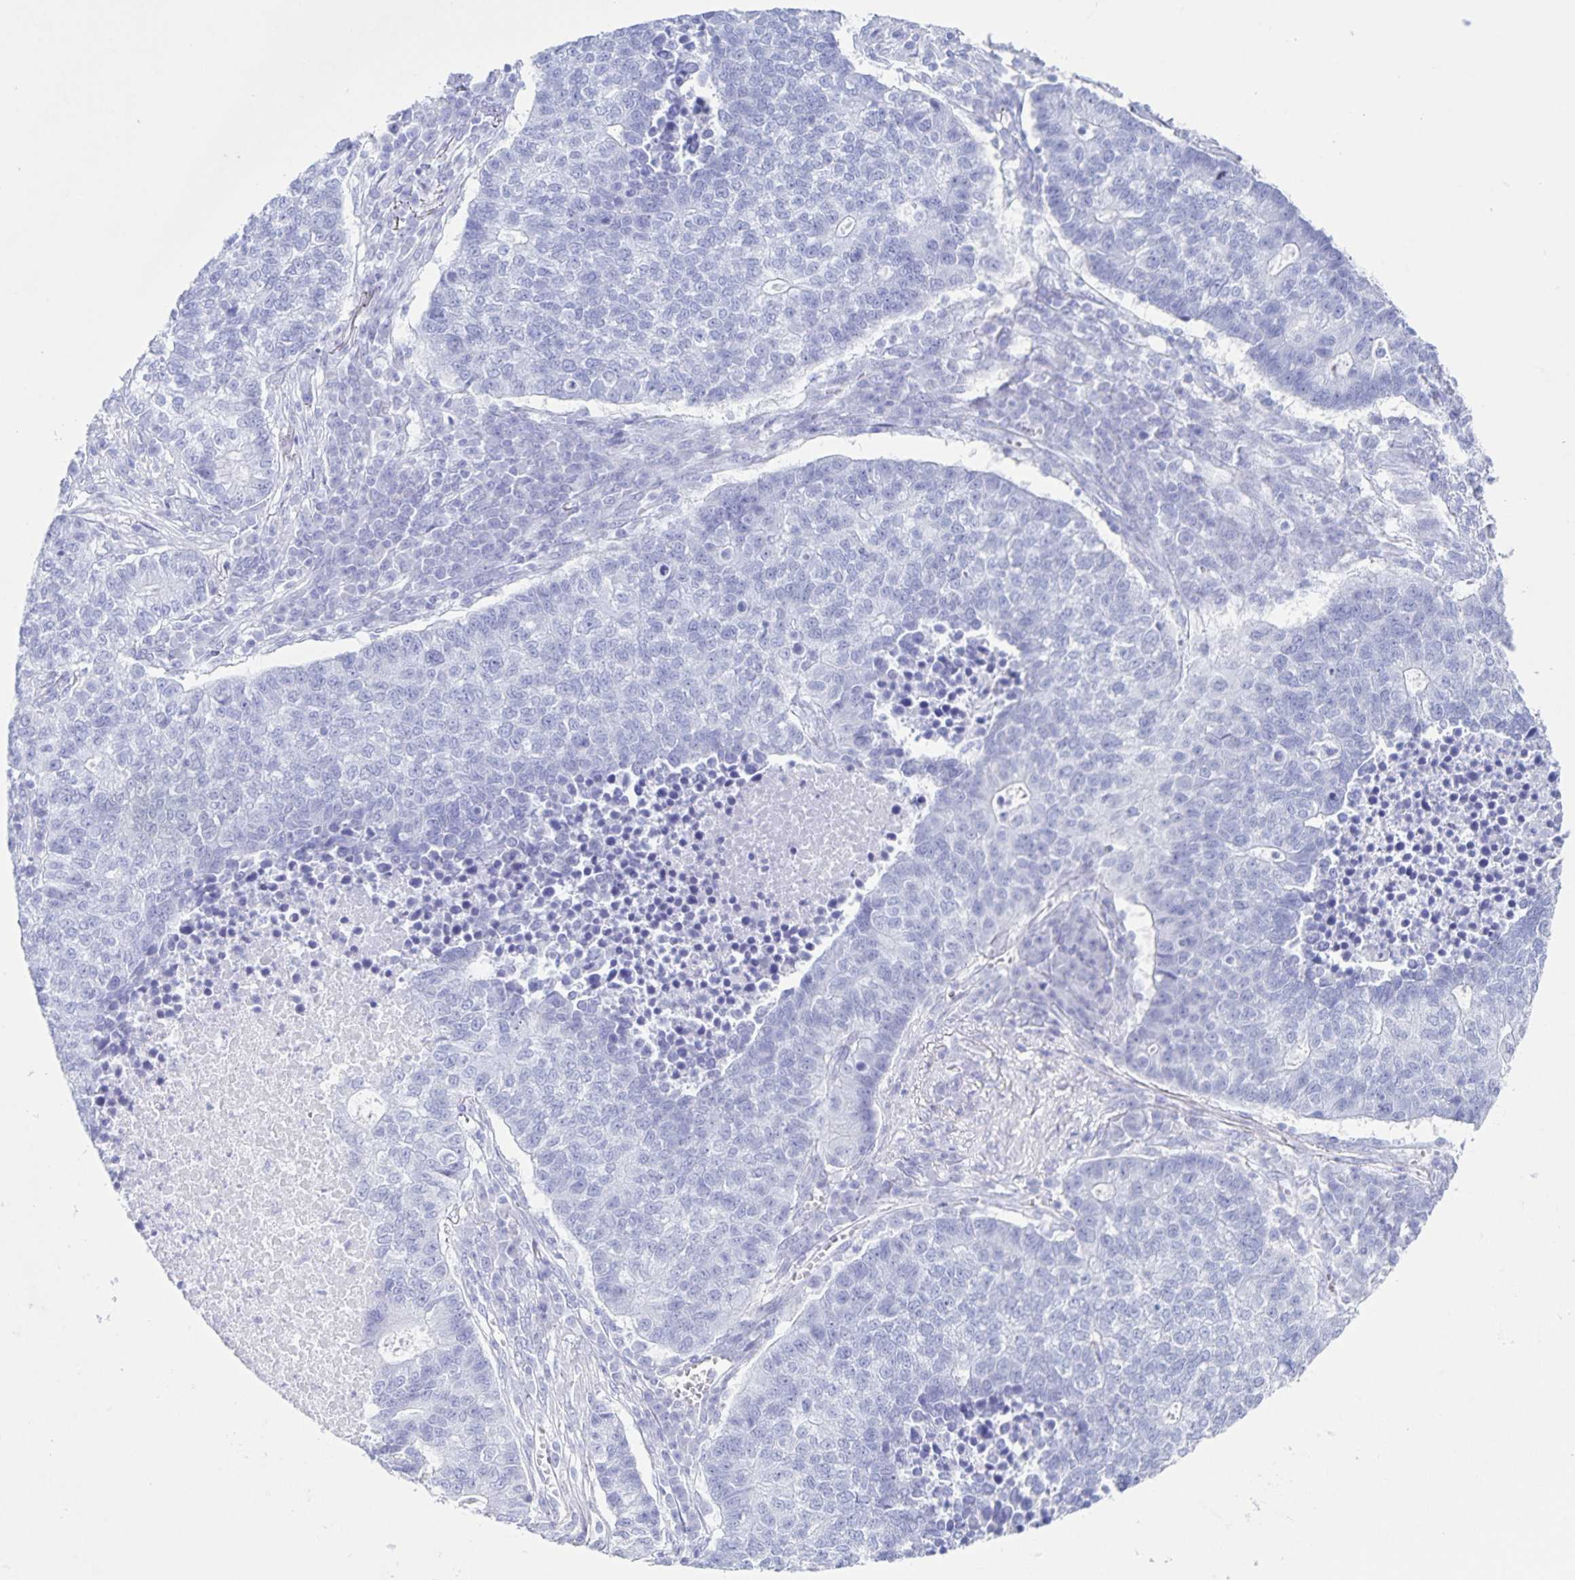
{"staining": {"intensity": "negative", "quantity": "none", "location": "none"}, "tissue": "lung cancer", "cell_type": "Tumor cells", "image_type": "cancer", "snomed": [{"axis": "morphology", "description": "Adenocarcinoma, NOS"}, {"axis": "topography", "description": "Lung"}], "caption": "A histopathology image of human adenocarcinoma (lung) is negative for staining in tumor cells. Brightfield microscopy of immunohistochemistry stained with DAB (3,3'-diaminobenzidine) (brown) and hematoxylin (blue), captured at high magnification.", "gene": "C12orf56", "patient": {"sex": "male", "age": 57}}